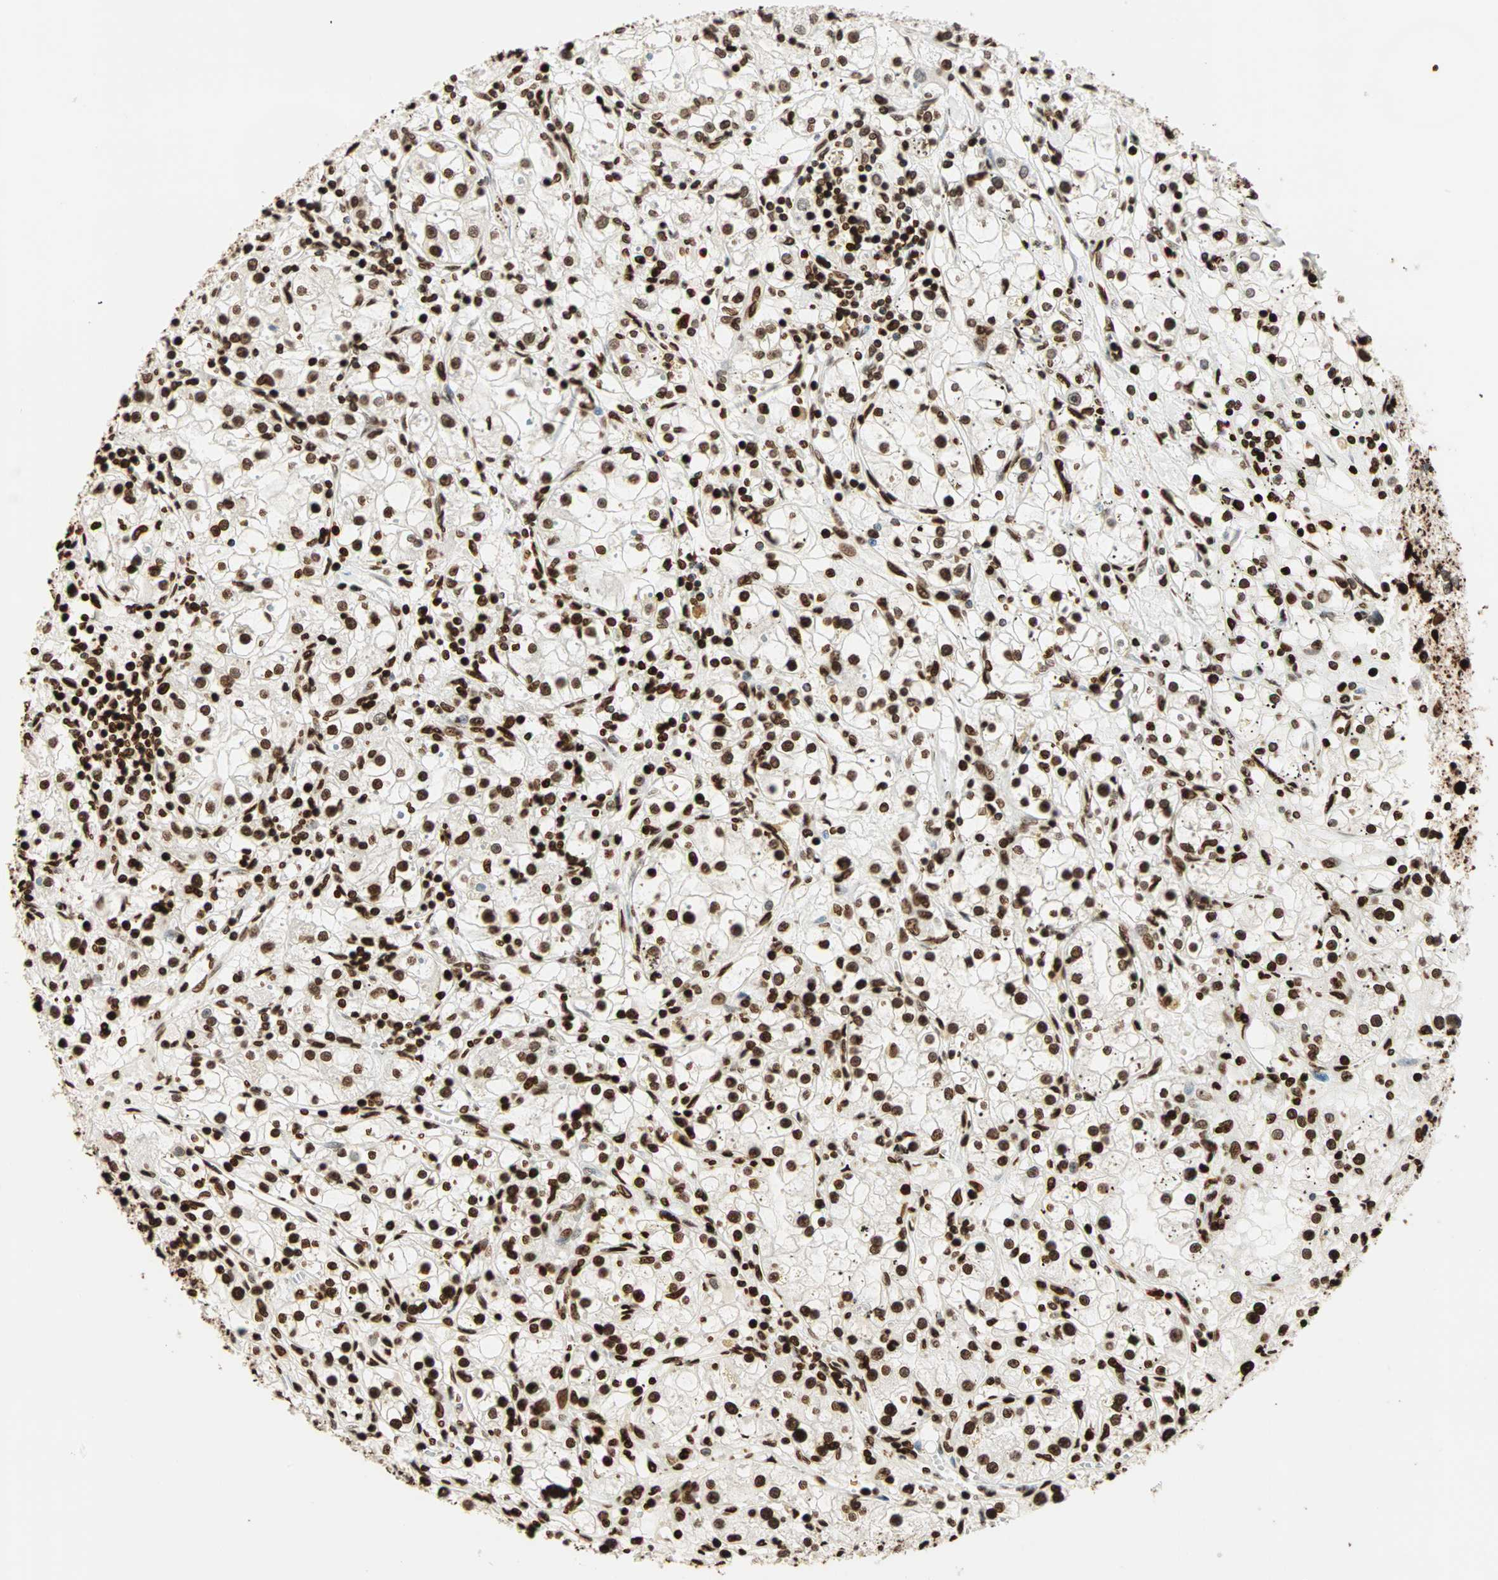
{"staining": {"intensity": "strong", "quantity": ">75%", "location": "nuclear"}, "tissue": "renal cancer", "cell_type": "Tumor cells", "image_type": "cancer", "snomed": [{"axis": "morphology", "description": "Adenocarcinoma, NOS"}, {"axis": "topography", "description": "Kidney"}], "caption": "Brown immunohistochemical staining in human renal cancer shows strong nuclear staining in about >75% of tumor cells. The staining was performed using DAB to visualize the protein expression in brown, while the nuclei were stained in blue with hematoxylin (Magnification: 20x).", "gene": "GLI2", "patient": {"sex": "male", "age": 56}}